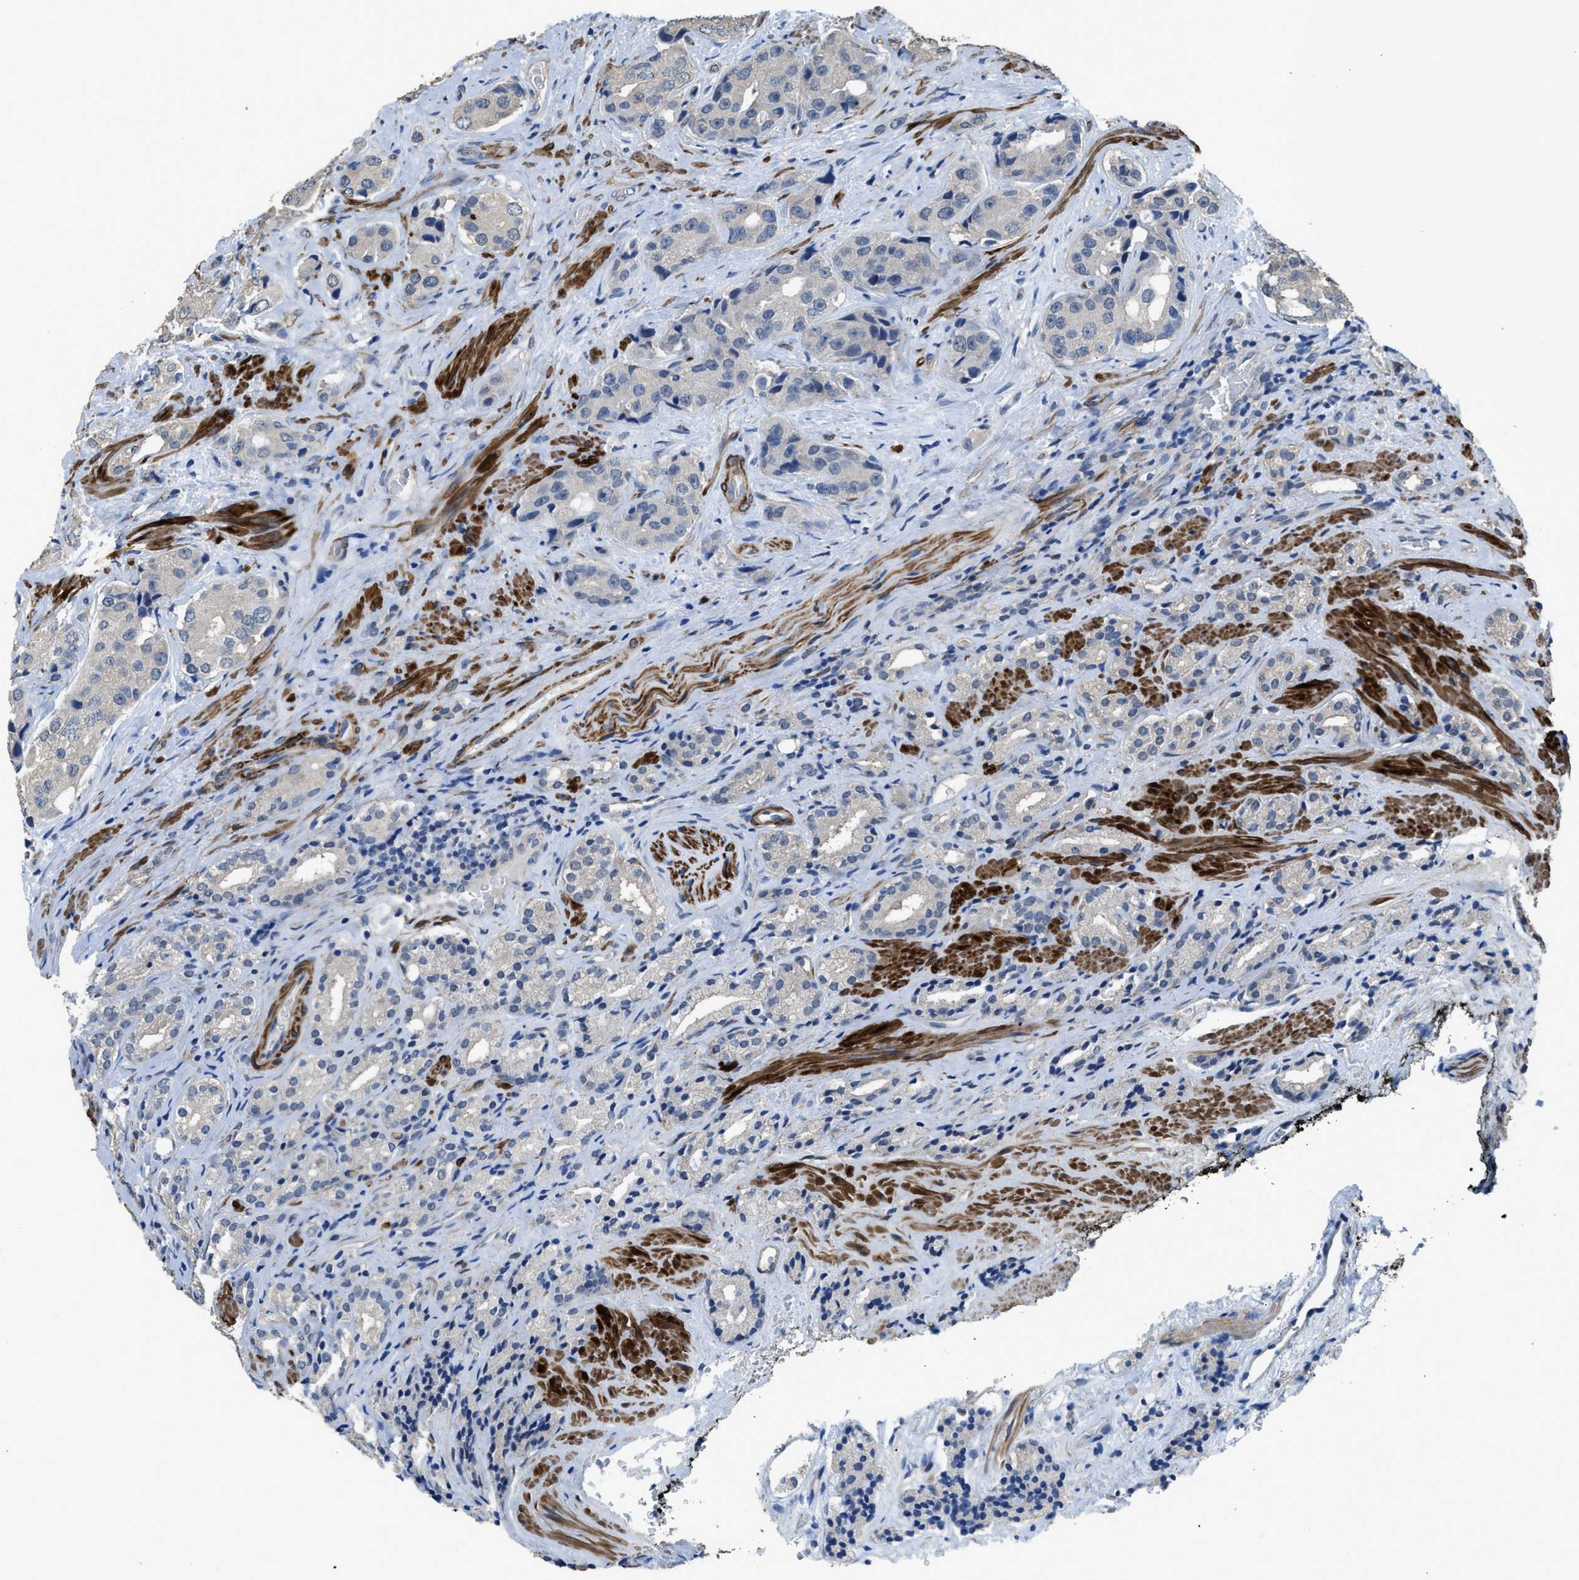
{"staining": {"intensity": "negative", "quantity": "none", "location": "none"}, "tissue": "prostate cancer", "cell_type": "Tumor cells", "image_type": "cancer", "snomed": [{"axis": "morphology", "description": "Adenocarcinoma, High grade"}, {"axis": "topography", "description": "Prostate"}], "caption": "A high-resolution photomicrograph shows immunohistochemistry staining of adenocarcinoma (high-grade) (prostate), which displays no significant expression in tumor cells.", "gene": "SYNM", "patient": {"sex": "male", "age": 71}}